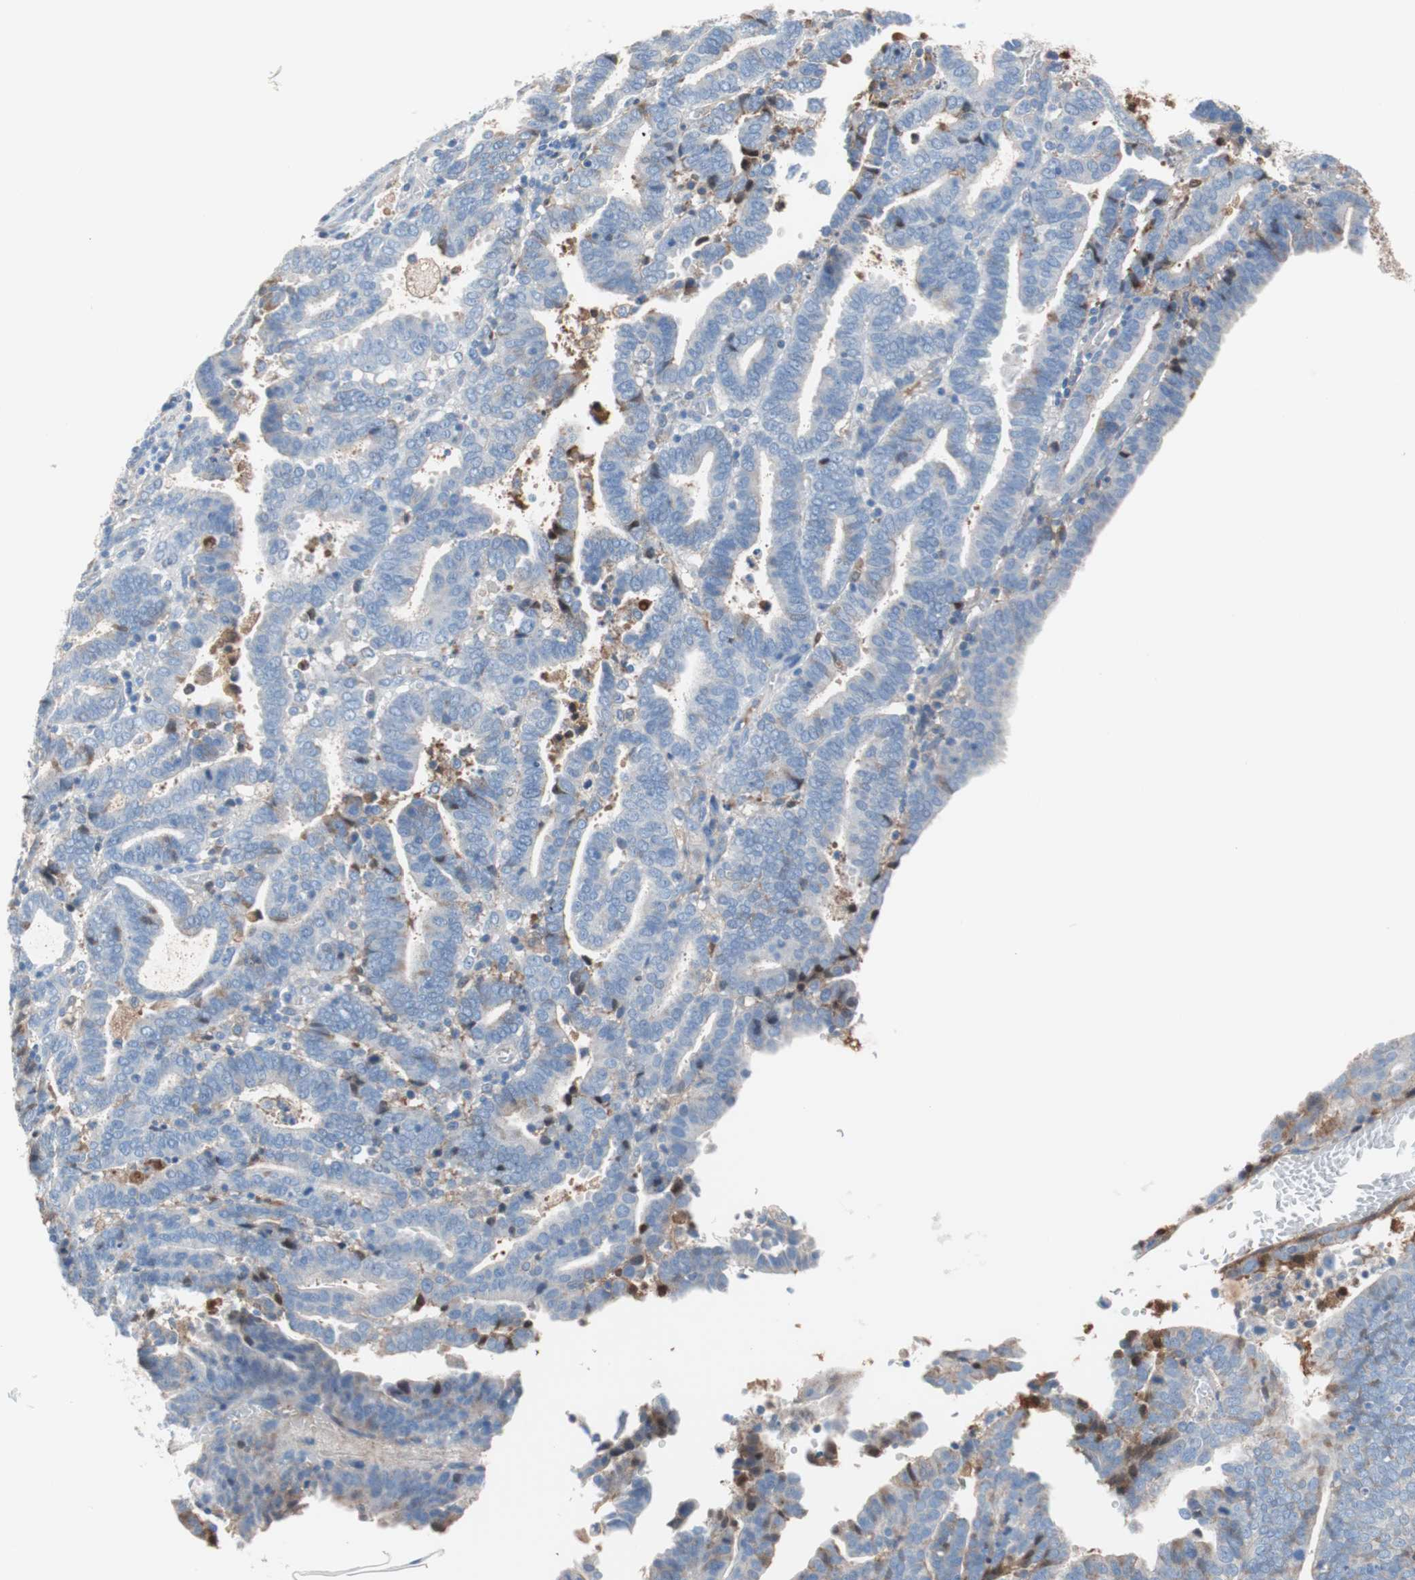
{"staining": {"intensity": "negative", "quantity": "none", "location": "none"}, "tissue": "endometrial cancer", "cell_type": "Tumor cells", "image_type": "cancer", "snomed": [{"axis": "morphology", "description": "Adenocarcinoma, NOS"}, {"axis": "topography", "description": "Uterus"}], "caption": "There is no significant expression in tumor cells of adenocarcinoma (endometrial).", "gene": "RBP4", "patient": {"sex": "female", "age": 83}}